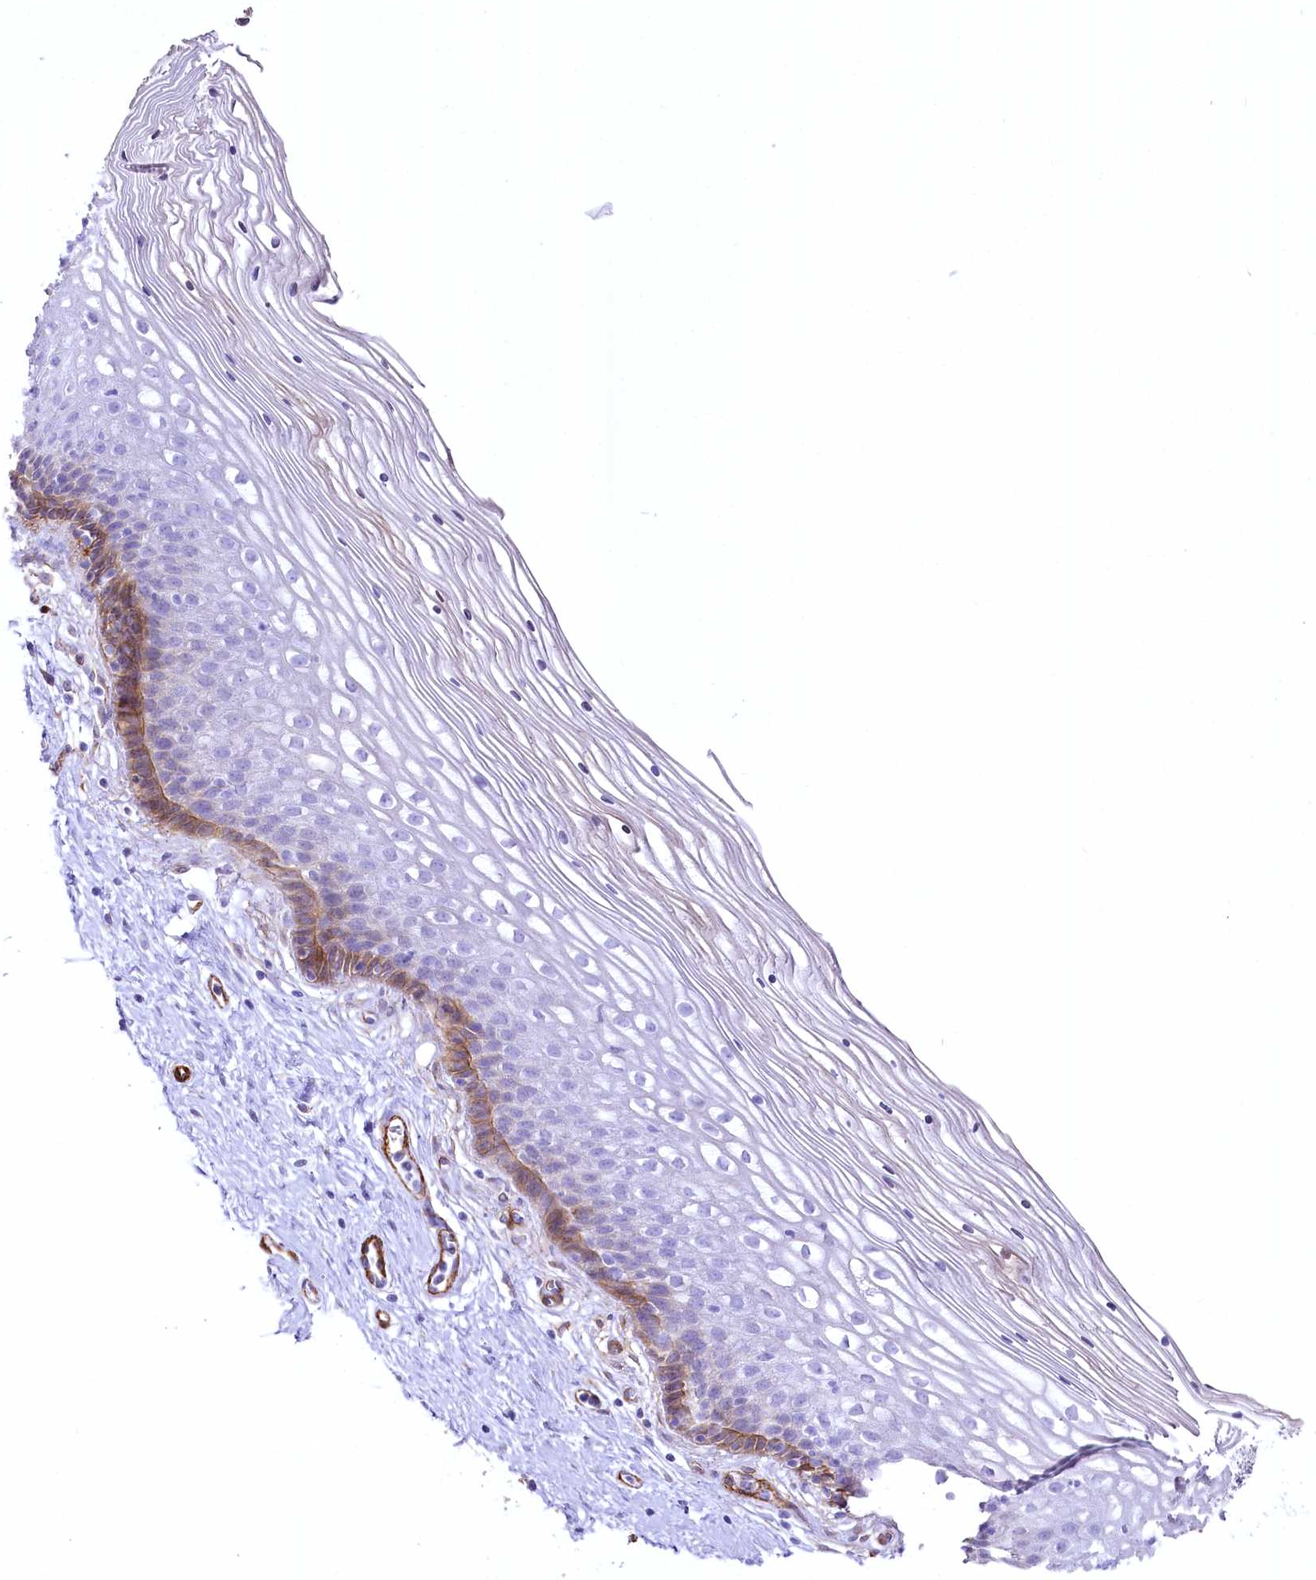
{"staining": {"intensity": "negative", "quantity": "none", "location": "none"}, "tissue": "cervix", "cell_type": "Glandular cells", "image_type": "normal", "snomed": [{"axis": "morphology", "description": "Normal tissue, NOS"}, {"axis": "topography", "description": "Cervix"}], "caption": "The image reveals no staining of glandular cells in unremarkable cervix. (DAB (3,3'-diaminobenzidine) immunohistochemistry with hematoxylin counter stain).", "gene": "SYNPO2", "patient": {"sex": "female", "age": 33}}